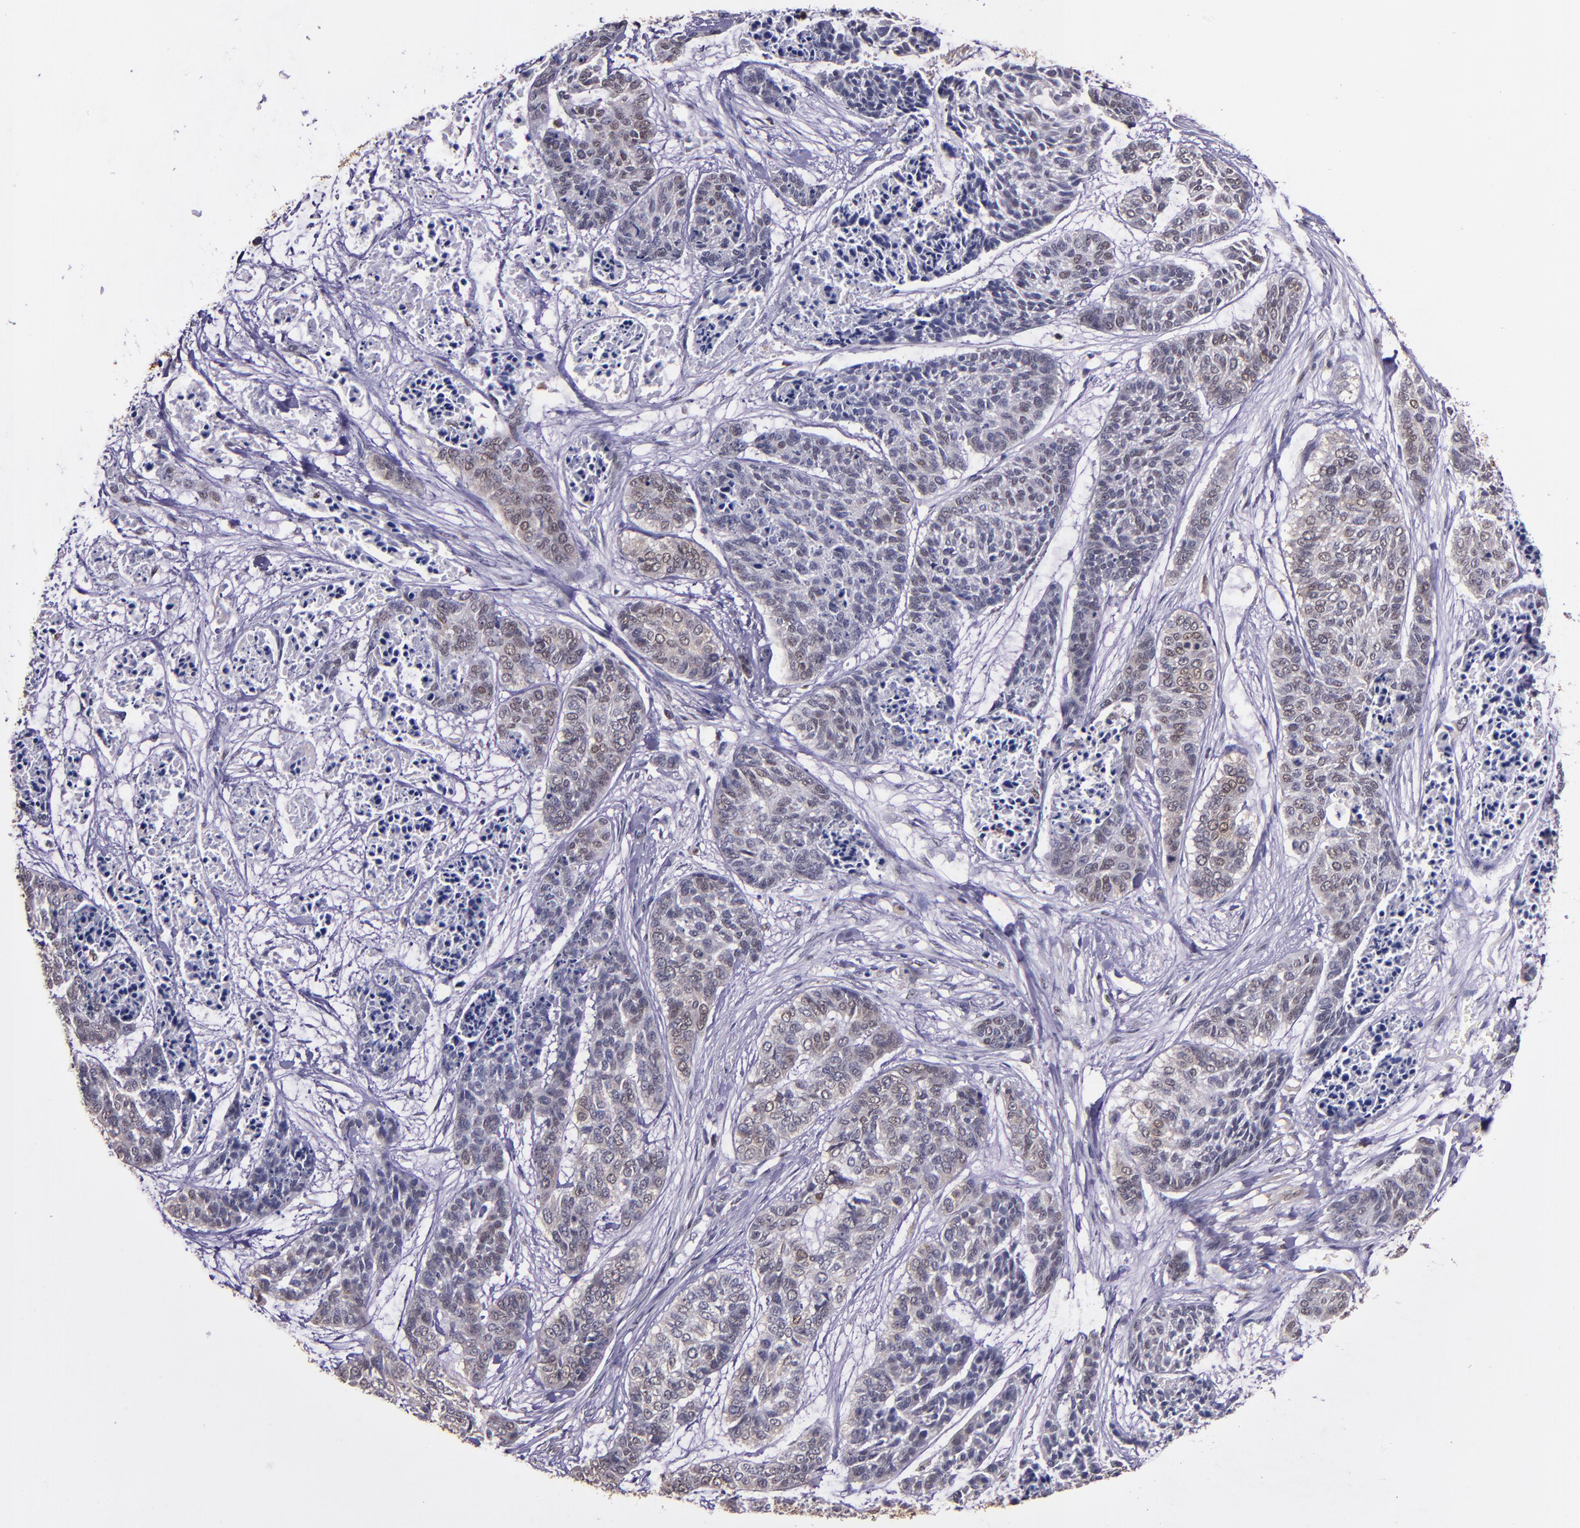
{"staining": {"intensity": "weak", "quantity": "25%-75%", "location": "cytoplasmic/membranous,nuclear"}, "tissue": "skin cancer", "cell_type": "Tumor cells", "image_type": "cancer", "snomed": [{"axis": "morphology", "description": "Basal cell carcinoma"}, {"axis": "topography", "description": "Skin"}], "caption": "Brown immunohistochemical staining in human skin cancer exhibits weak cytoplasmic/membranous and nuclear expression in about 25%-75% of tumor cells.", "gene": "STAT6", "patient": {"sex": "female", "age": 64}}